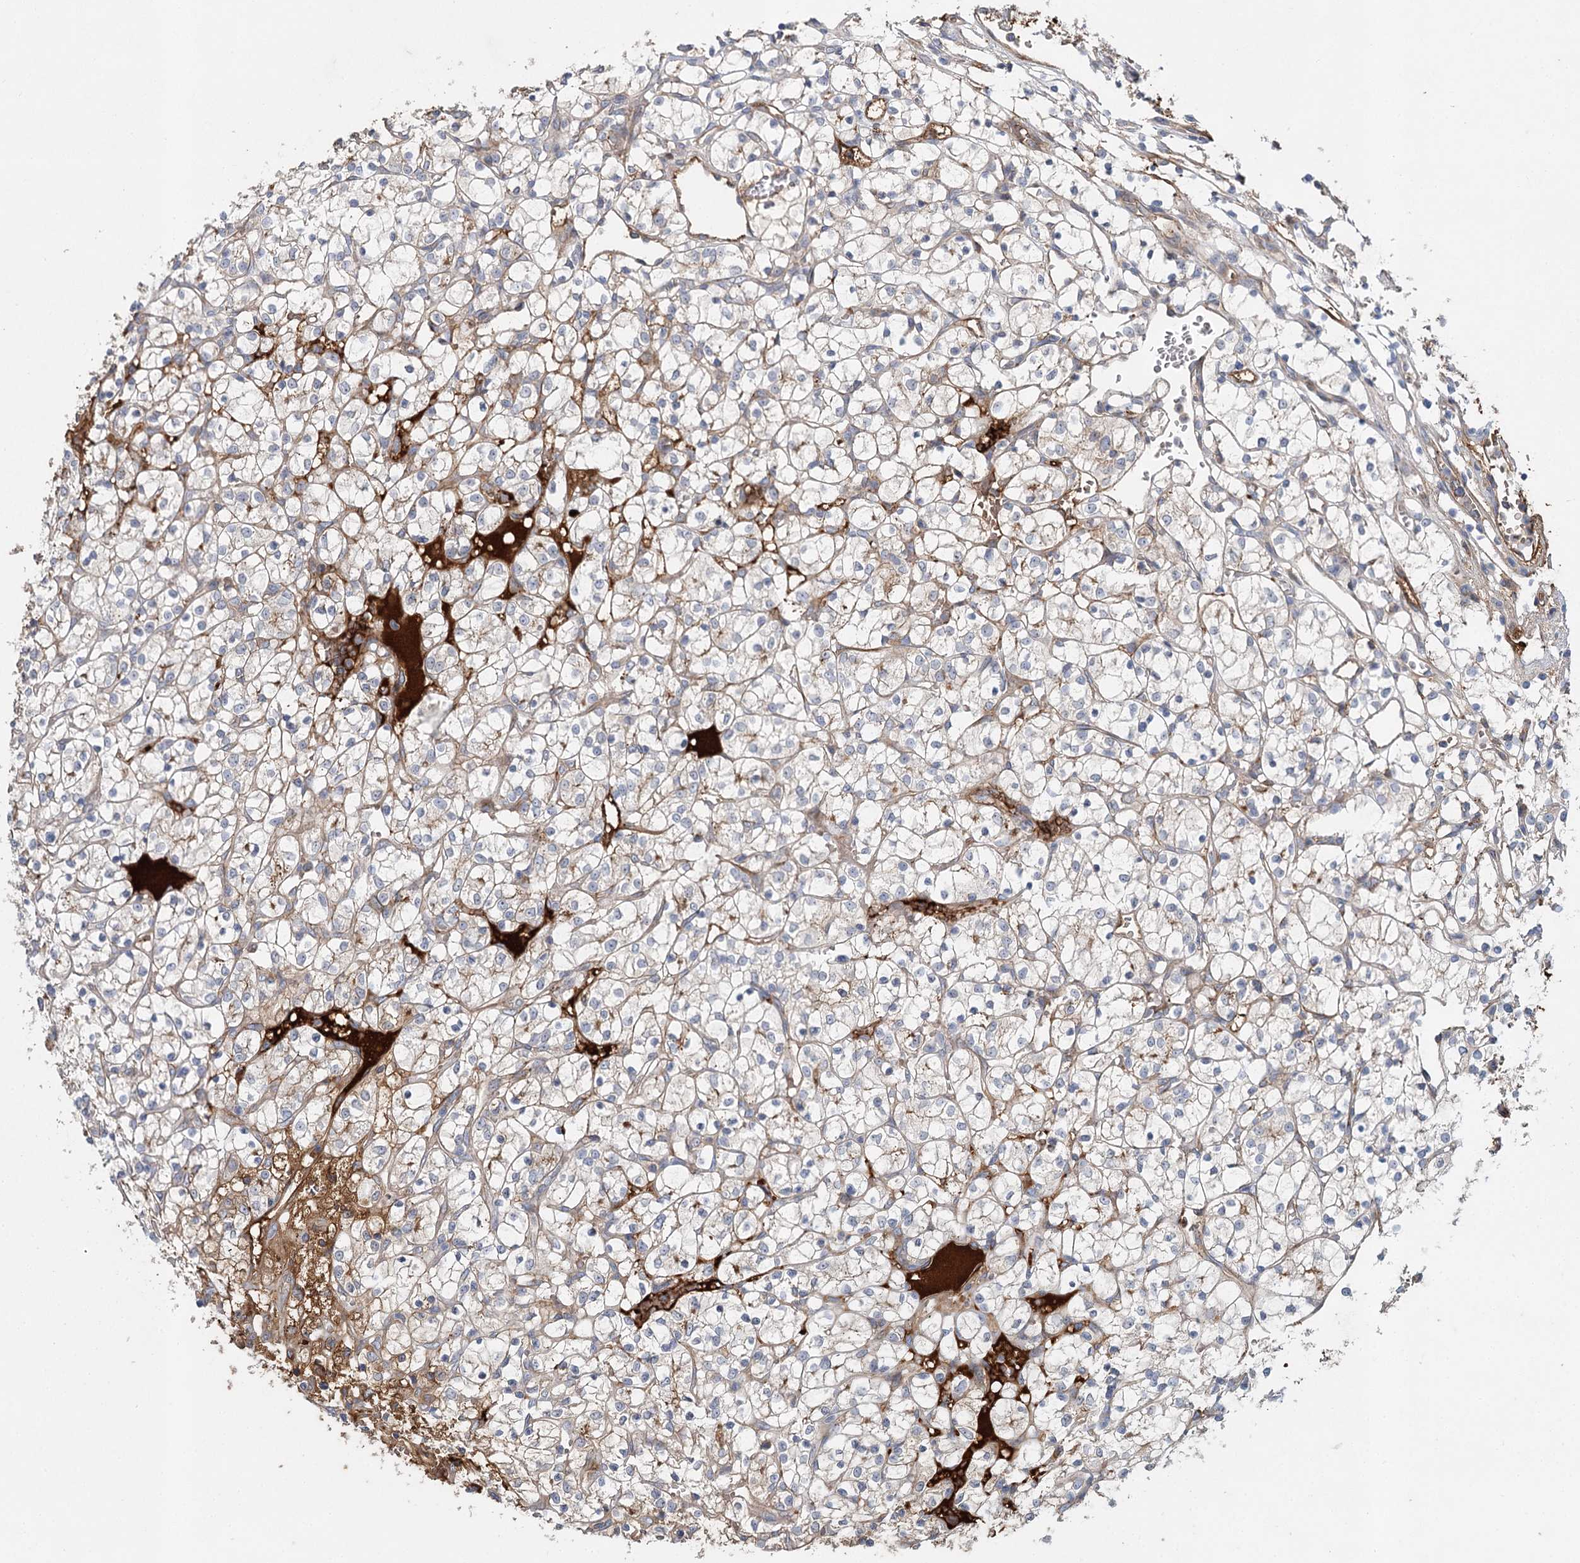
{"staining": {"intensity": "moderate", "quantity": "<25%", "location": "cytoplasmic/membranous"}, "tissue": "renal cancer", "cell_type": "Tumor cells", "image_type": "cancer", "snomed": [{"axis": "morphology", "description": "Adenocarcinoma, NOS"}, {"axis": "topography", "description": "Kidney"}], "caption": "This photomicrograph demonstrates immunohistochemistry (IHC) staining of human renal cancer, with low moderate cytoplasmic/membranous expression in approximately <25% of tumor cells.", "gene": "ALKBH8", "patient": {"sex": "female", "age": 69}}